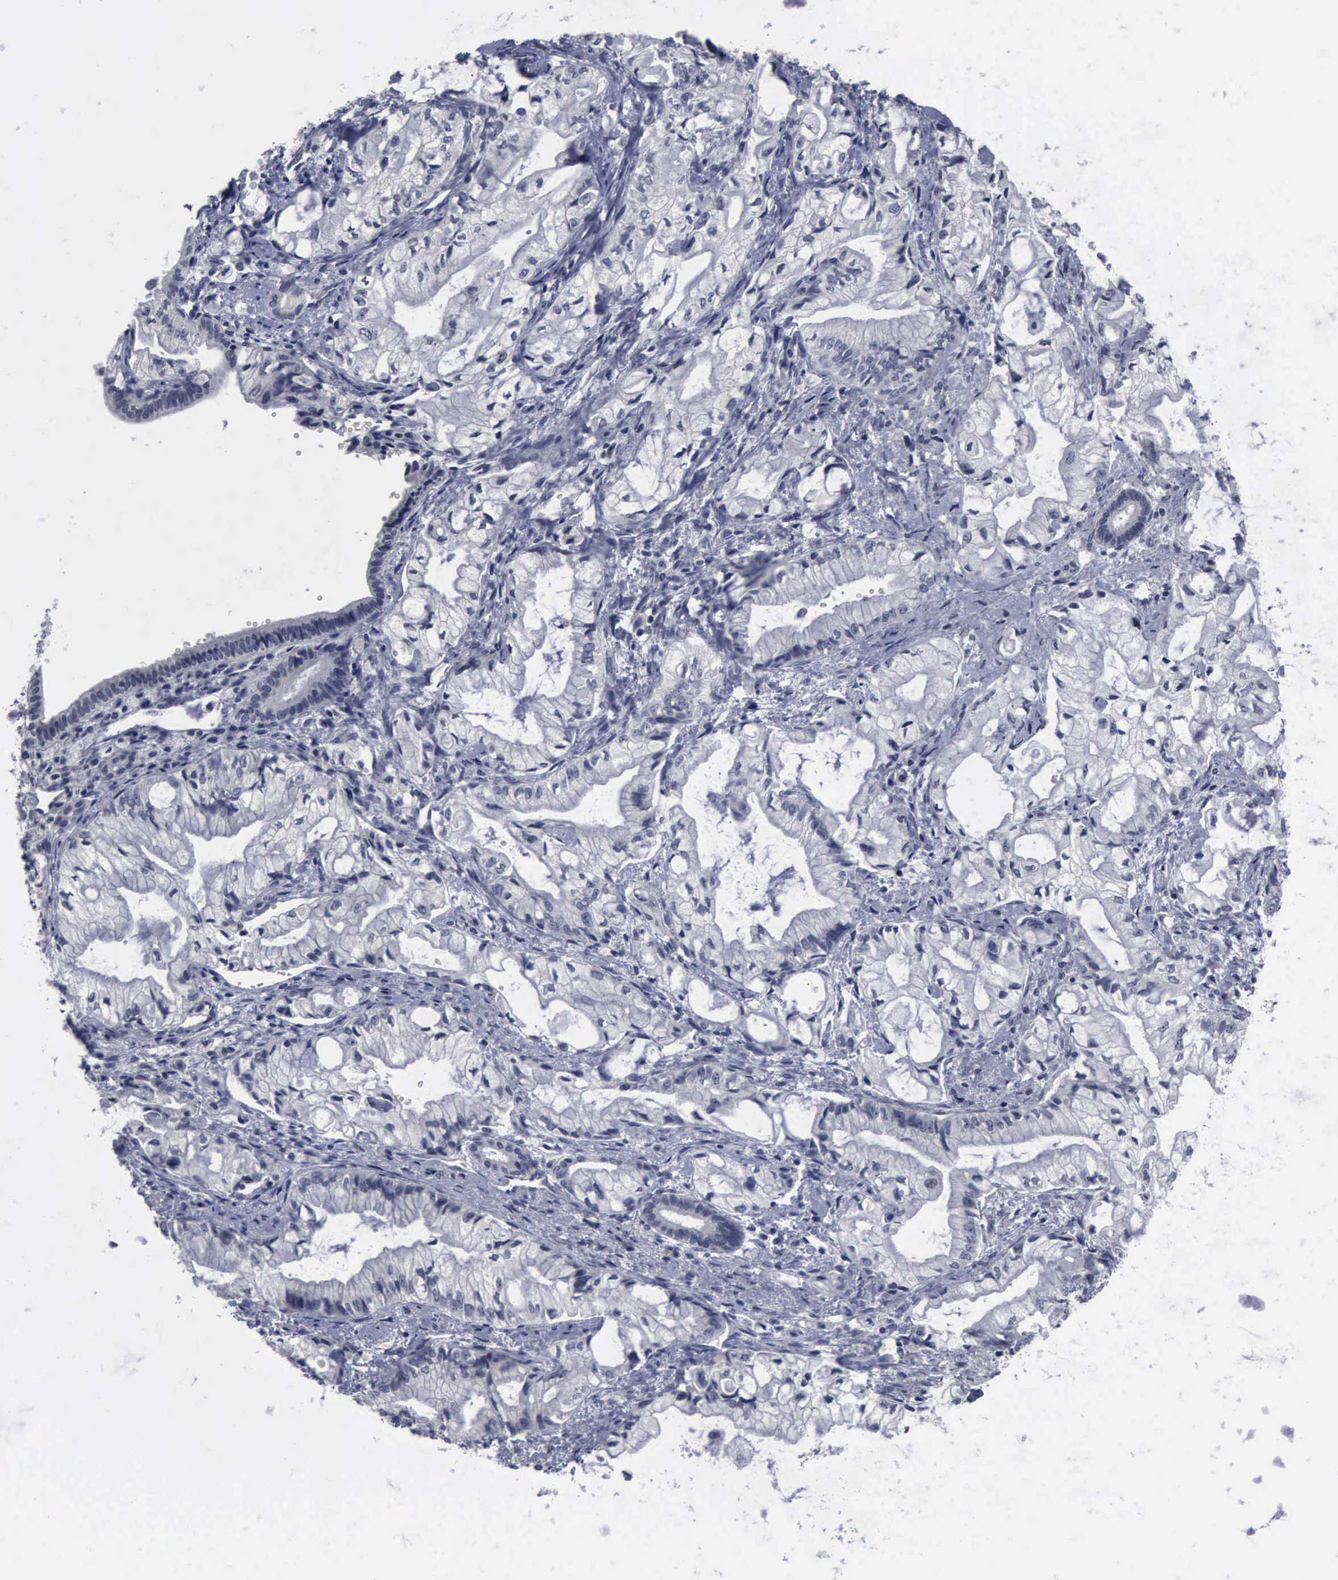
{"staining": {"intensity": "negative", "quantity": "none", "location": "none"}, "tissue": "pancreatic cancer", "cell_type": "Tumor cells", "image_type": "cancer", "snomed": [{"axis": "morphology", "description": "Adenocarcinoma, NOS"}, {"axis": "topography", "description": "Pancreas"}], "caption": "DAB immunohistochemical staining of human pancreatic cancer (adenocarcinoma) displays no significant positivity in tumor cells.", "gene": "MYO18B", "patient": {"sex": "male", "age": 79}}